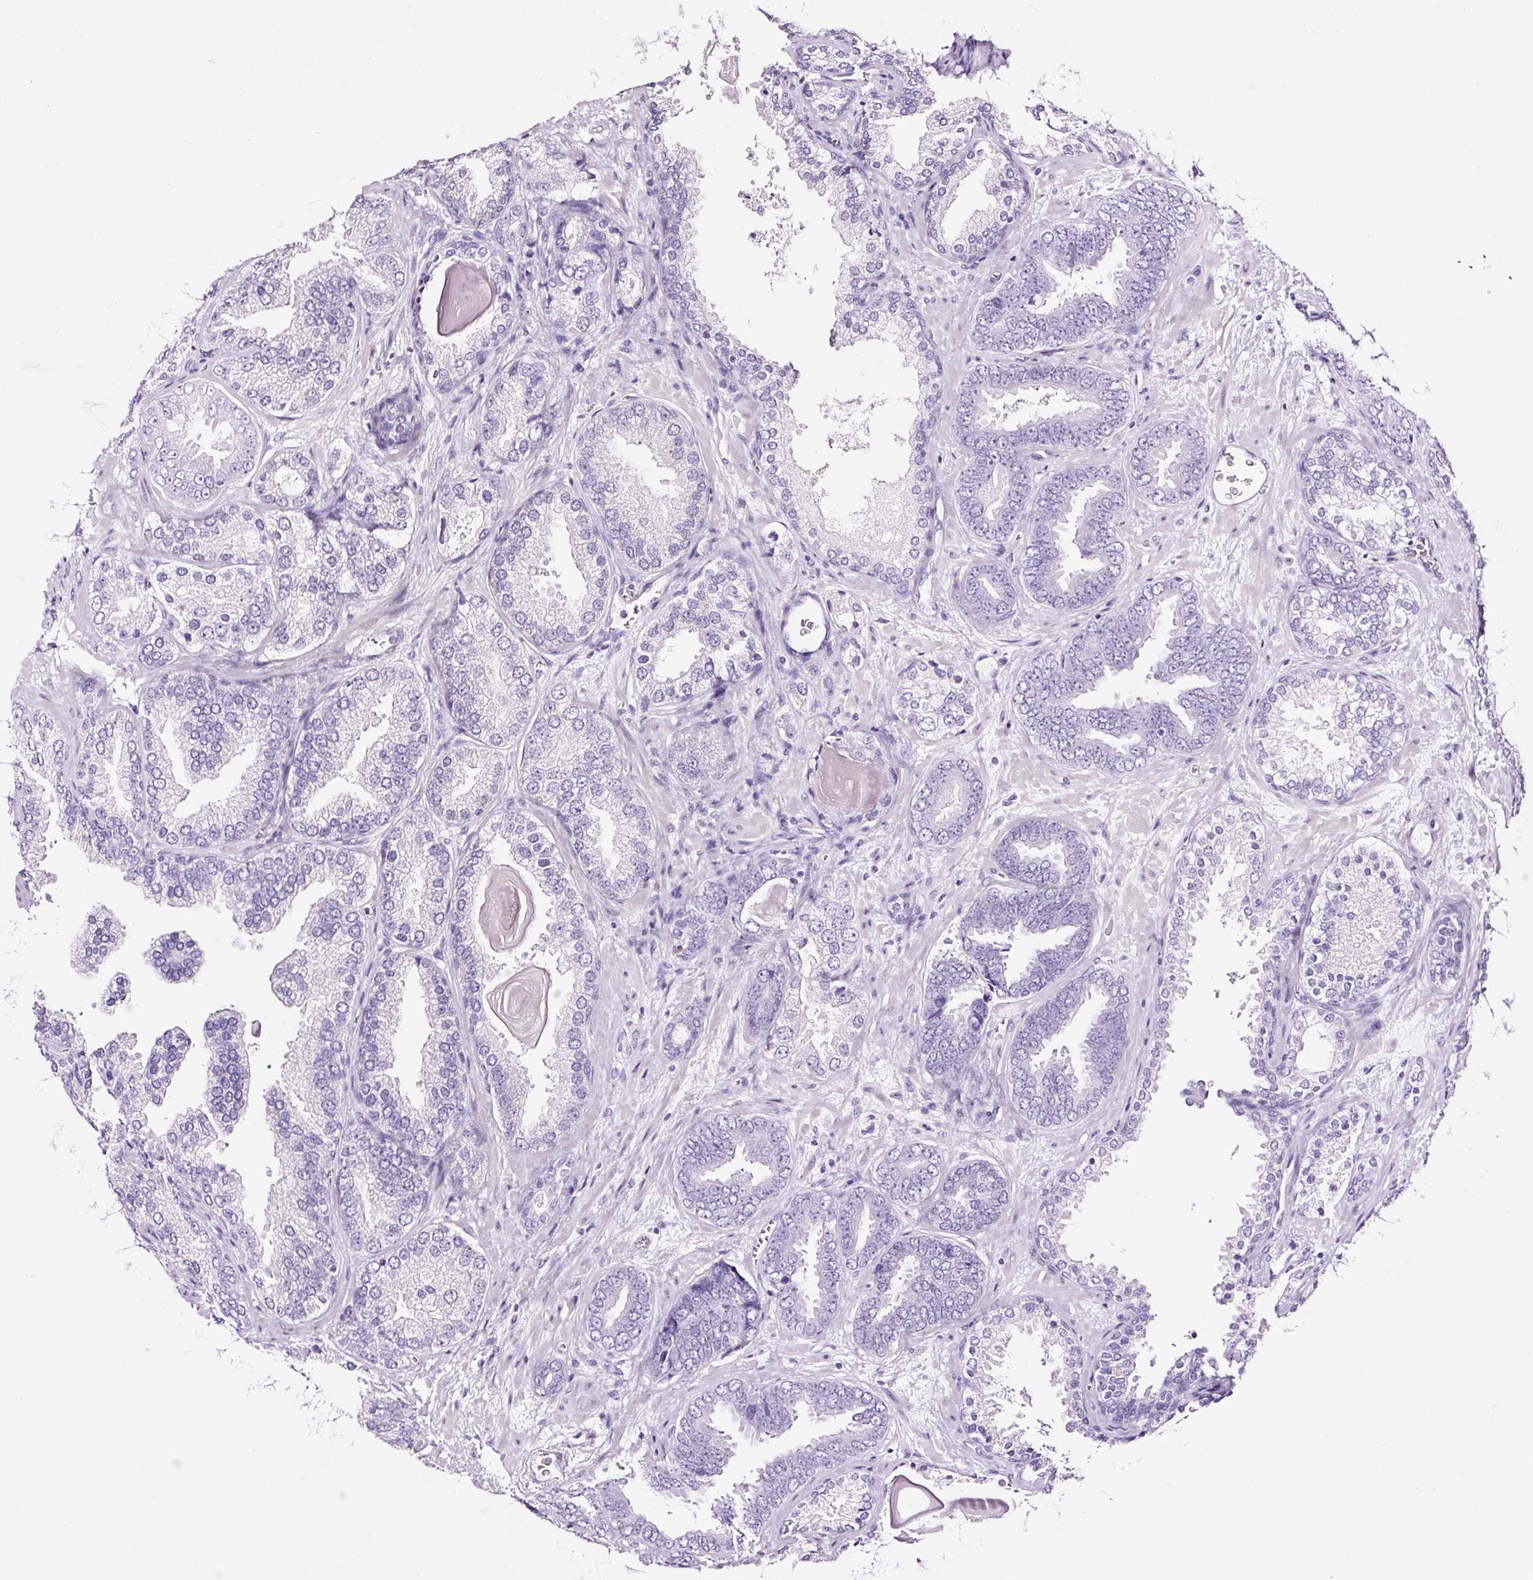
{"staining": {"intensity": "negative", "quantity": "none", "location": "none"}, "tissue": "prostate cancer", "cell_type": "Tumor cells", "image_type": "cancer", "snomed": [{"axis": "morphology", "description": "Adenocarcinoma, High grade"}, {"axis": "topography", "description": "Prostate"}], "caption": "Immunohistochemistry histopathology image of neoplastic tissue: human prostate cancer stained with DAB (3,3'-diaminobenzidine) demonstrates no significant protein expression in tumor cells.", "gene": "NPHS2", "patient": {"sex": "male", "age": 63}}